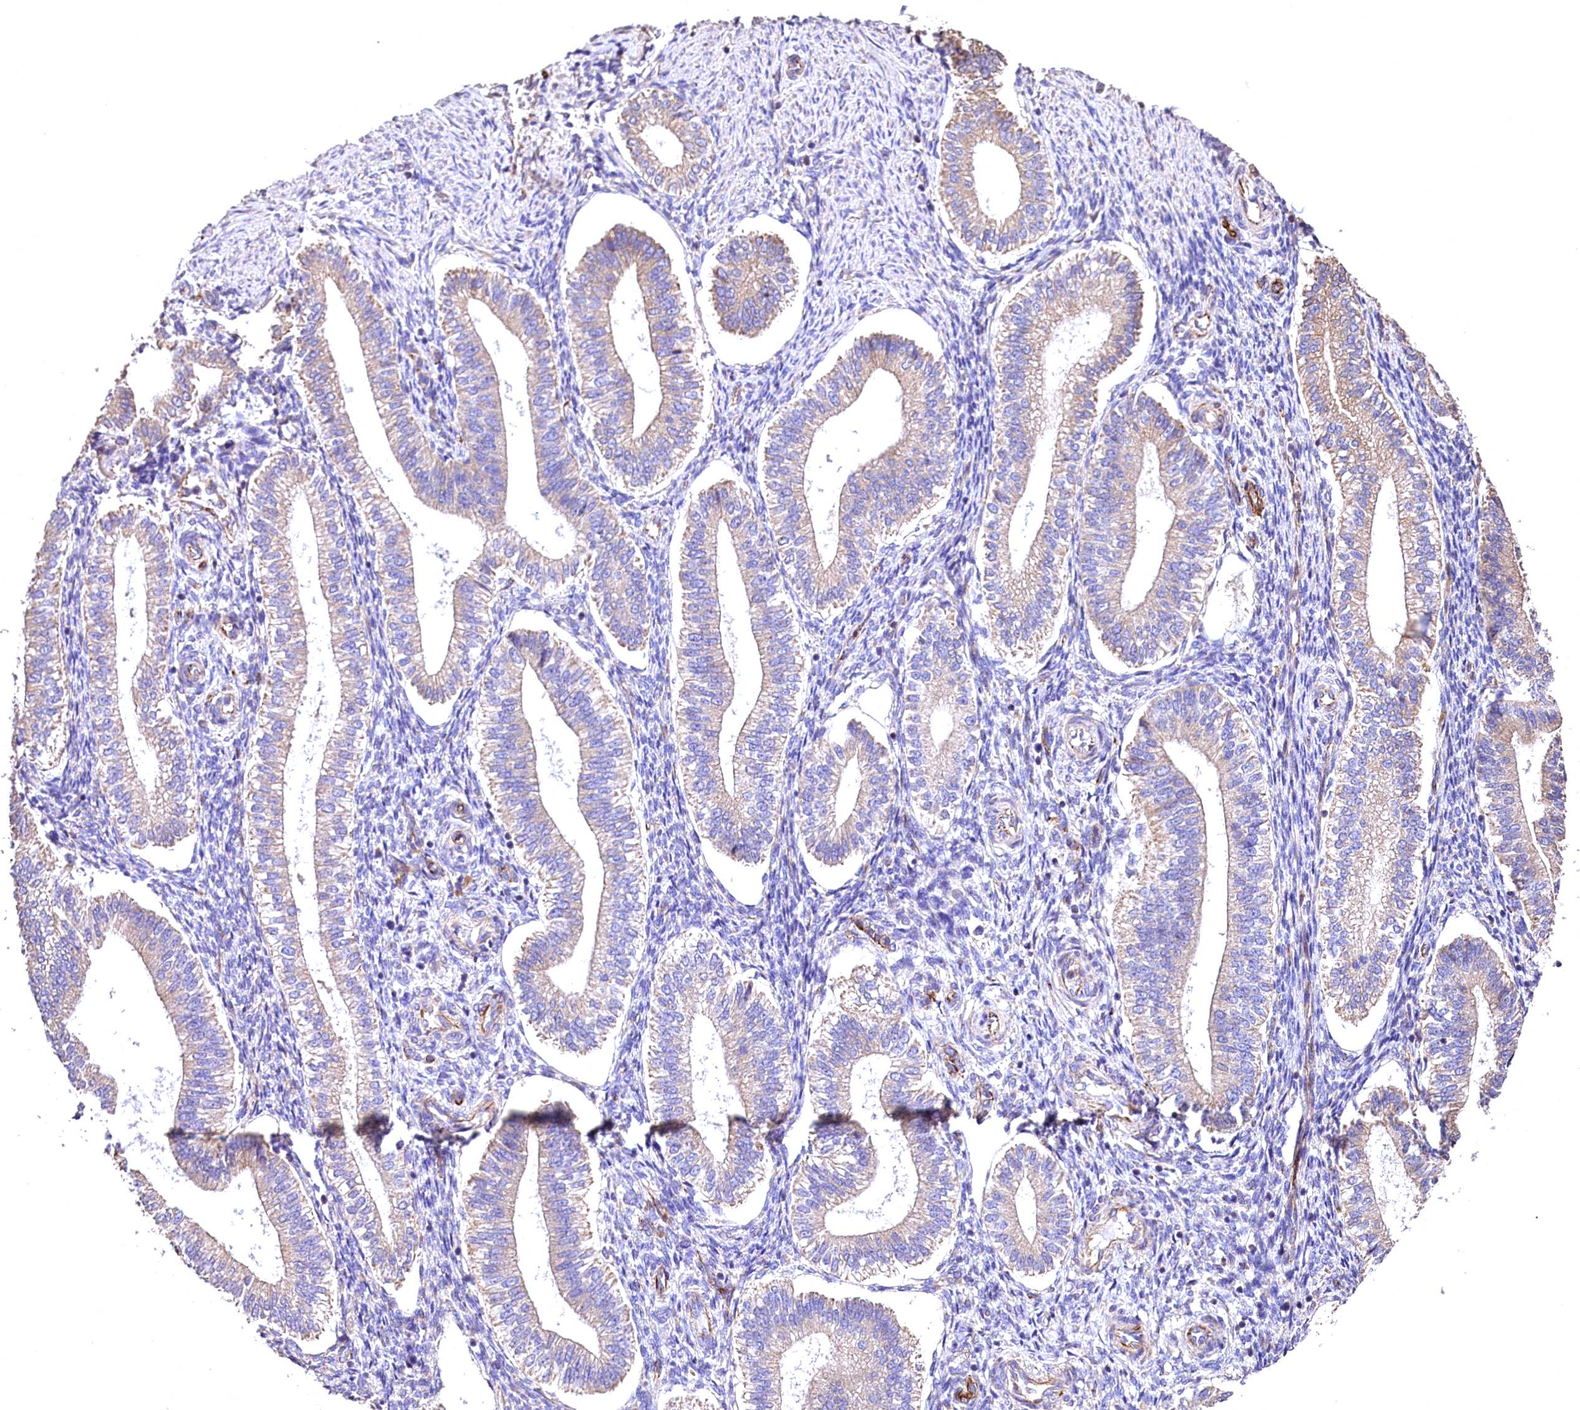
{"staining": {"intensity": "weak", "quantity": "<25%", "location": "cytoplasmic/membranous"}, "tissue": "endometrium", "cell_type": "Cells in endometrial stroma", "image_type": "normal", "snomed": [{"axis": "morphology", "description": "Normal tissue, NOS"}, {"axis": "topography", "description": "Endometrium"}], "caption": "This histopathology image is of benign endometrium stained with IHC to label a protein in brown with the nuclei are counter-stained blue. There is no staining in cells in endometrial stroma. (Immunohistochemistry, brightfield microscopy, high magnification).", "gene": "RASSF1", "patient": {"sex": "female", "age": 25}}